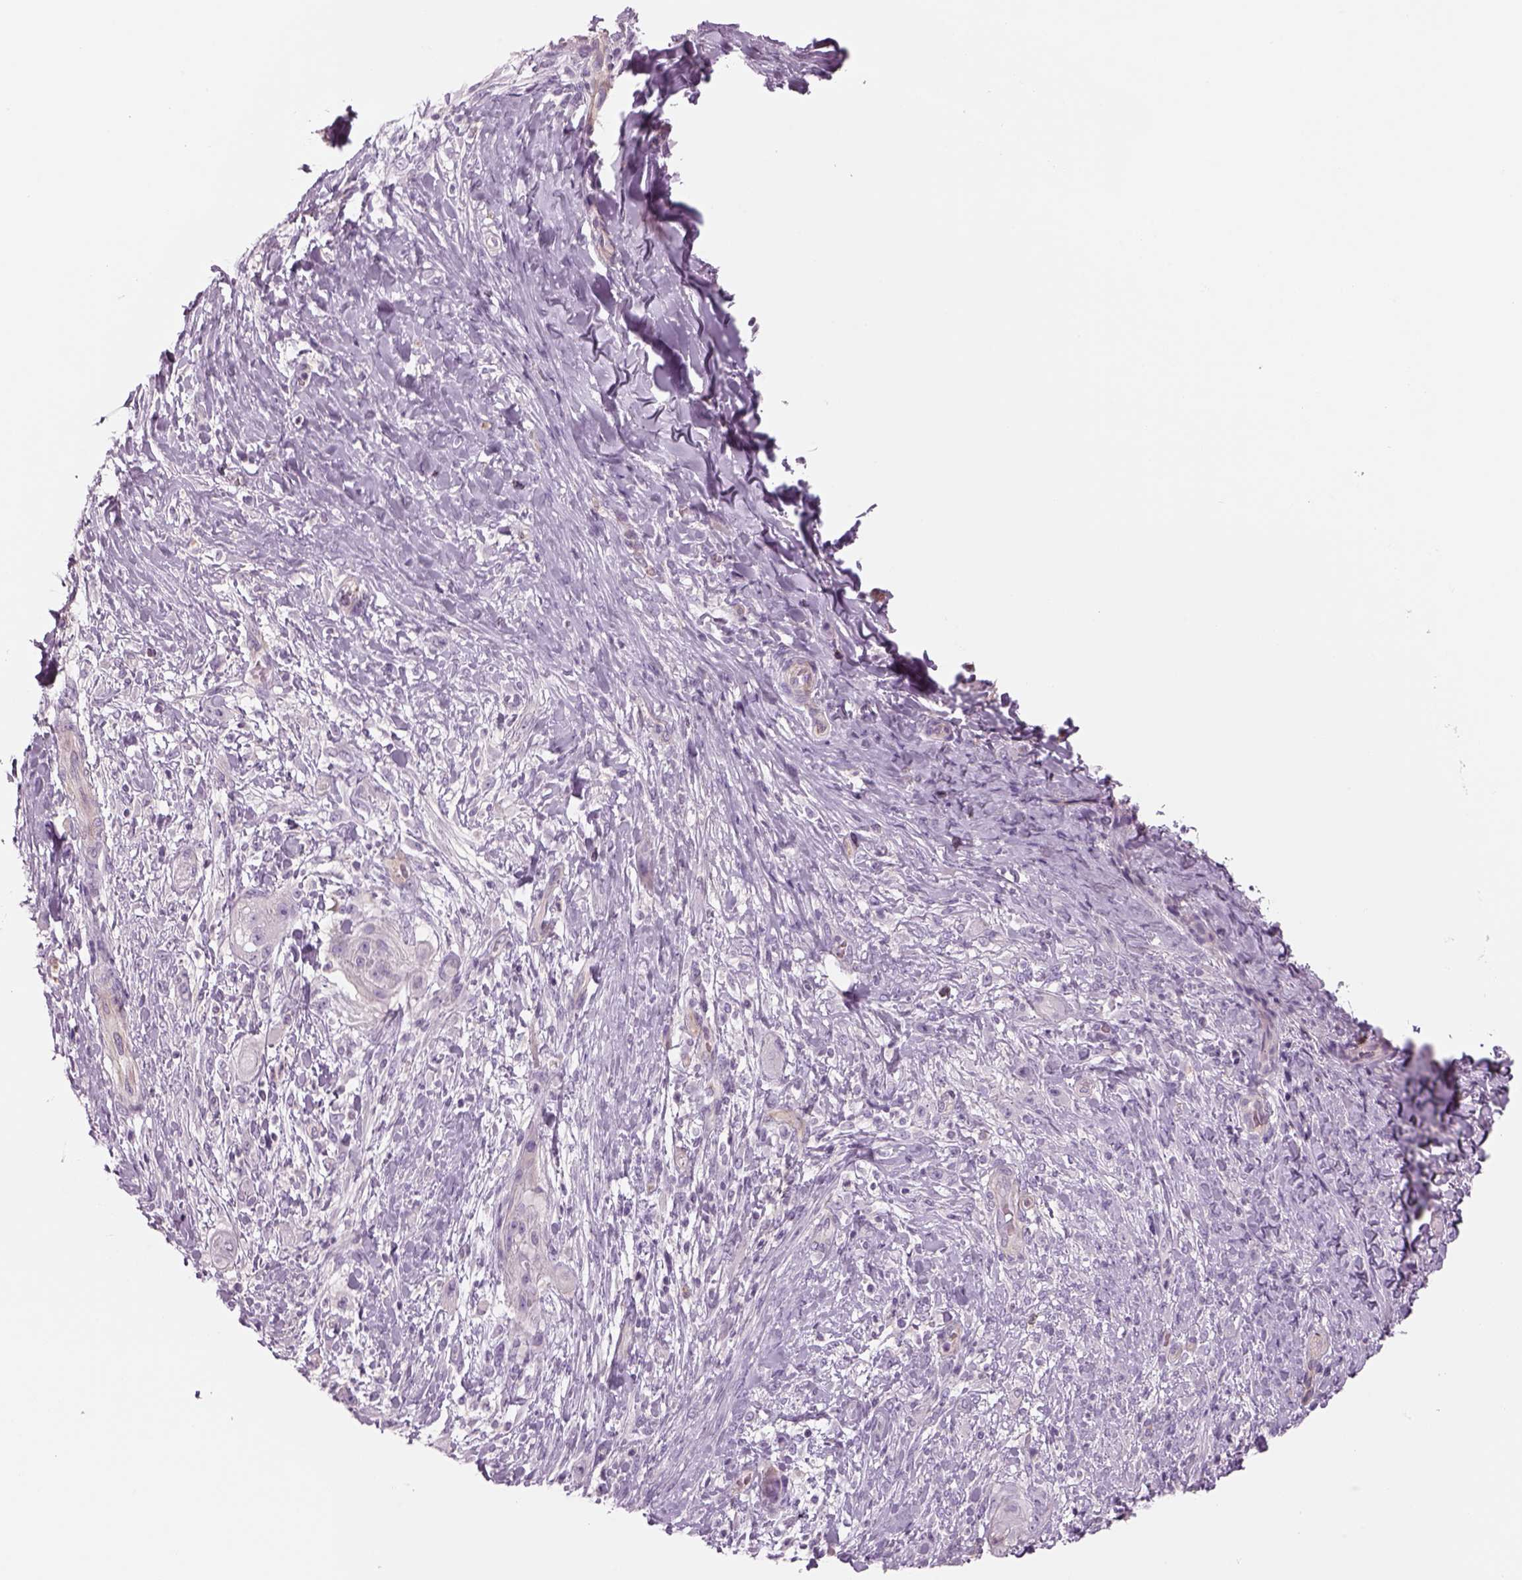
{"staining": {"intensity": "negative", "quantity": "none", "location": "none"}, "tissue": "skin cancer", "cell_type": "Tumor cells", "image_type": "cancer", "snomed": [{"axis": "morphology", "description": "Squamous cell carcinoma, NOS"}, {"axis": "topography", "description": "Skin"}], "caption": "The image reveals no staining of tumor cells in skin cancer. (Brightfield microscopy of DAB IHC at high magnification).", "gene": "SLC1A7", "patient": {"sex": "male", "age": 62}}